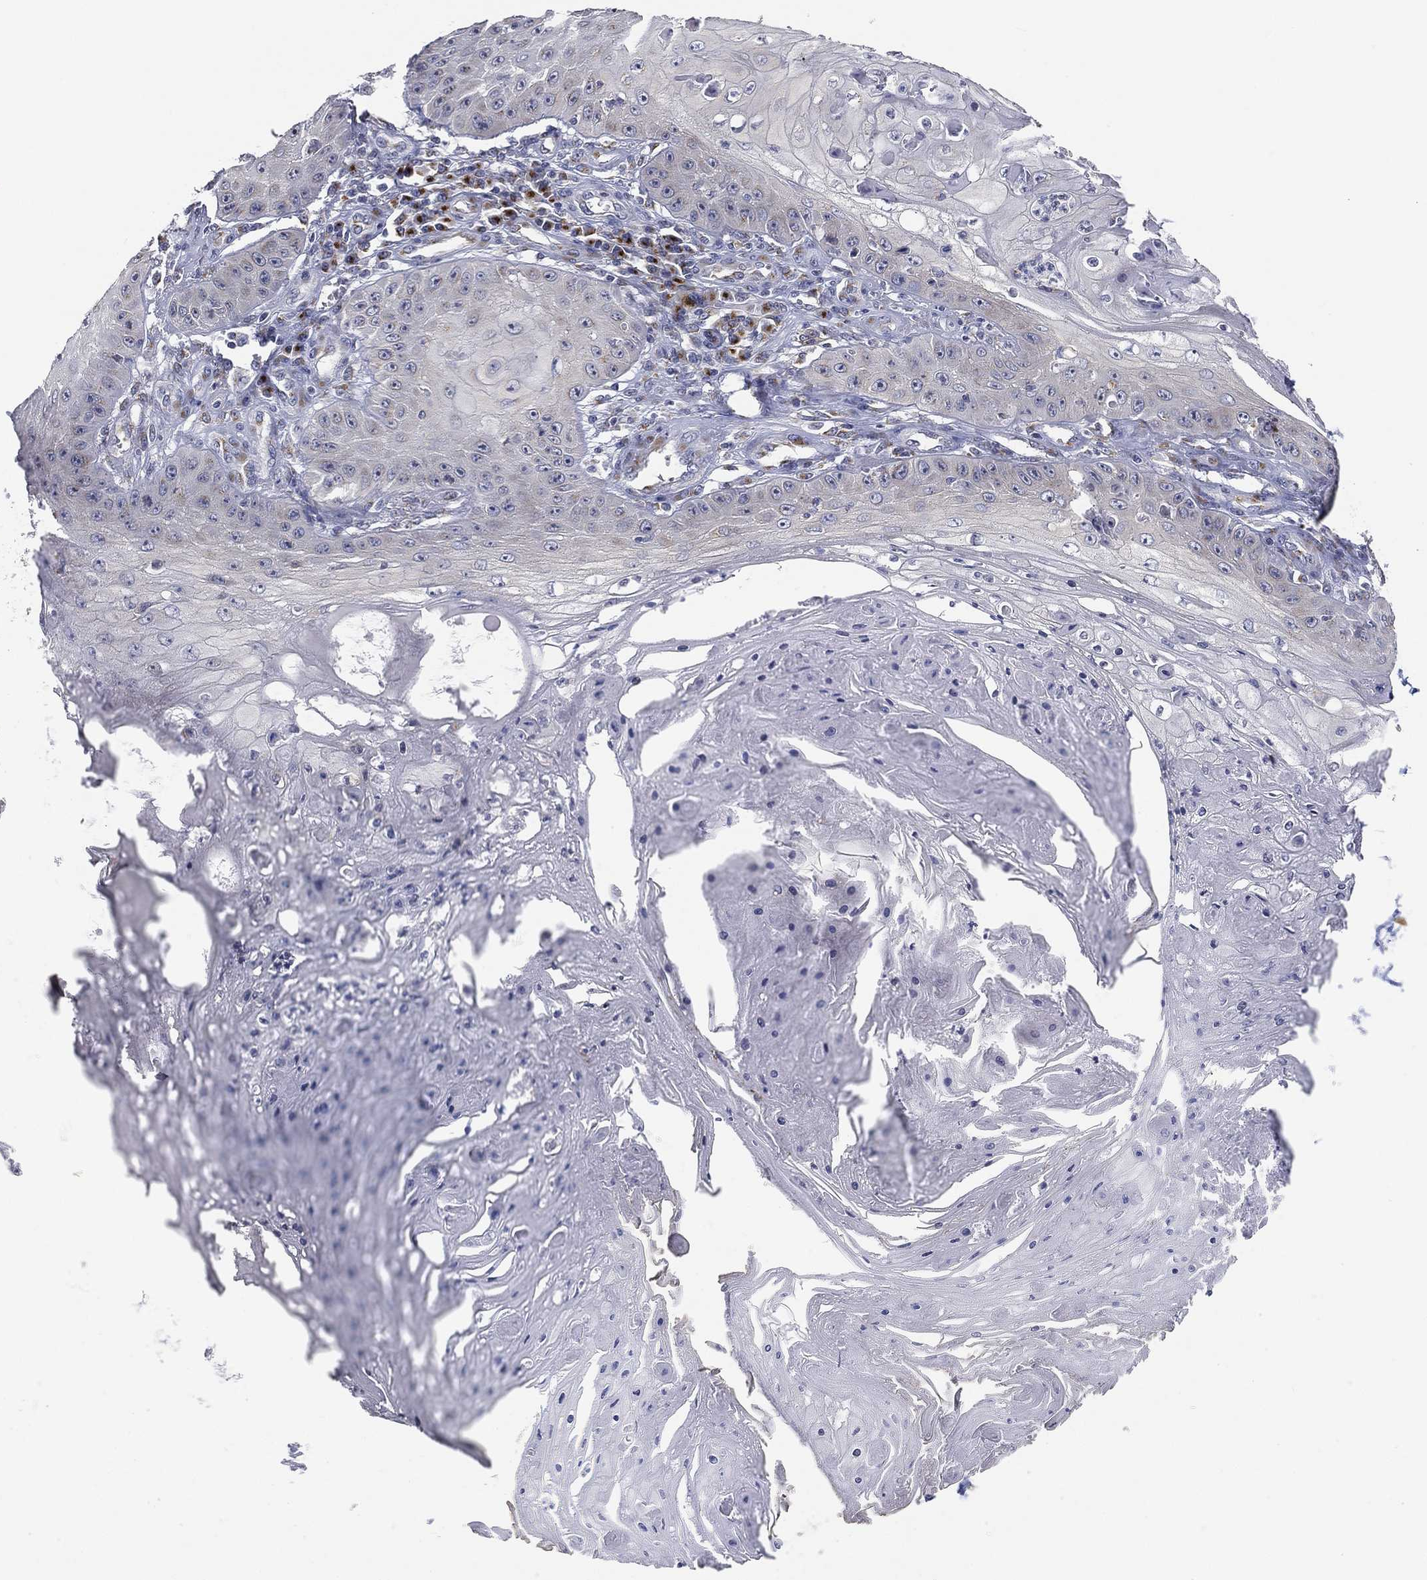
{"staining": {"intensity": "negative", "quantity": "none", "location": "none"}, "tissue": "skin cancer", "cell_type": "Tumor cells", "image_type": "cancer", "snomed": [{"axis": "morphology", "description": "Squamous cell carcinoma, NOS"}, {"axis": "topography", "description": "Skin"}], "caption": "Immunohistochemistry micrograph of neoplastic tissue: human squamous cell carcinoma (skin) stained with DAB (3,3'-diaminobenzidine) demonstrates no significant protein expression in tumor cells.", "gene": "TICAM1", "patient": {"sex": "male", "age": 70}}